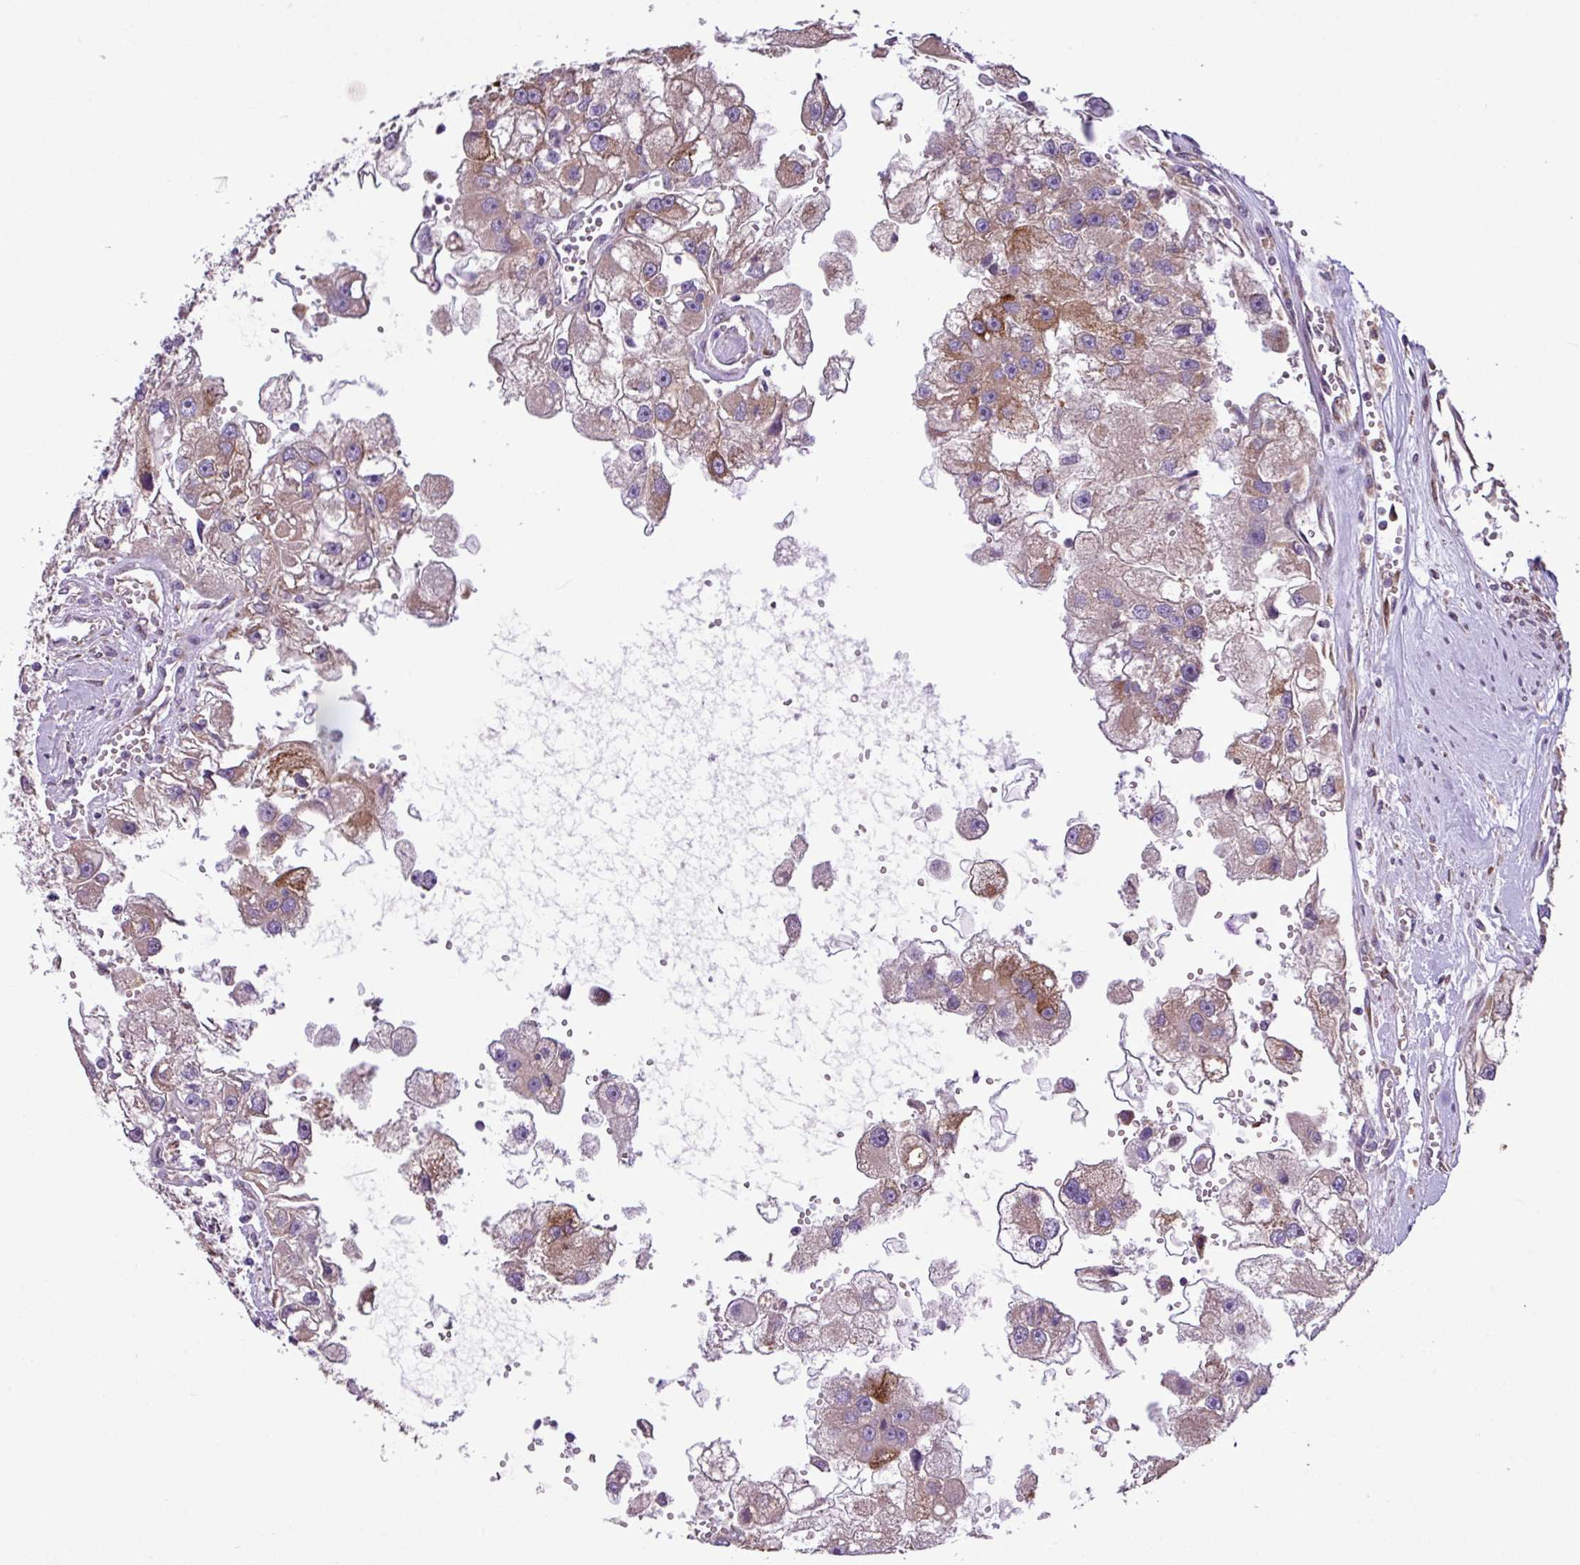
{"staining": {"intensity": "moderate", "quantity": "25%-75%", "location": "cytoplasmic/membranous"}, "tissue": "renal cancer", "cell_type": "Tumor cells", "image_type": "cancer", "snomed": [{"axis": "morphology", "description": "Adenocarcinoma, NOS"}, {"axis": "topography", "description": "Kidney"}], "caption": "Renal cancer stained with DAB (3,3'-diaminobenzidine) immunohistochemistry displays medium levels of moderate cytoplasmic/membranous staining in about 25%-75% of tumor cells. The staining was performed using DAB (3,3'-diaminobenzidine), with brown indicating positive protein expression. Nuclei are stained blue with hematoxylin.", "gene": "MEGF6", "patient": {"sex": "male", "age": 63}}